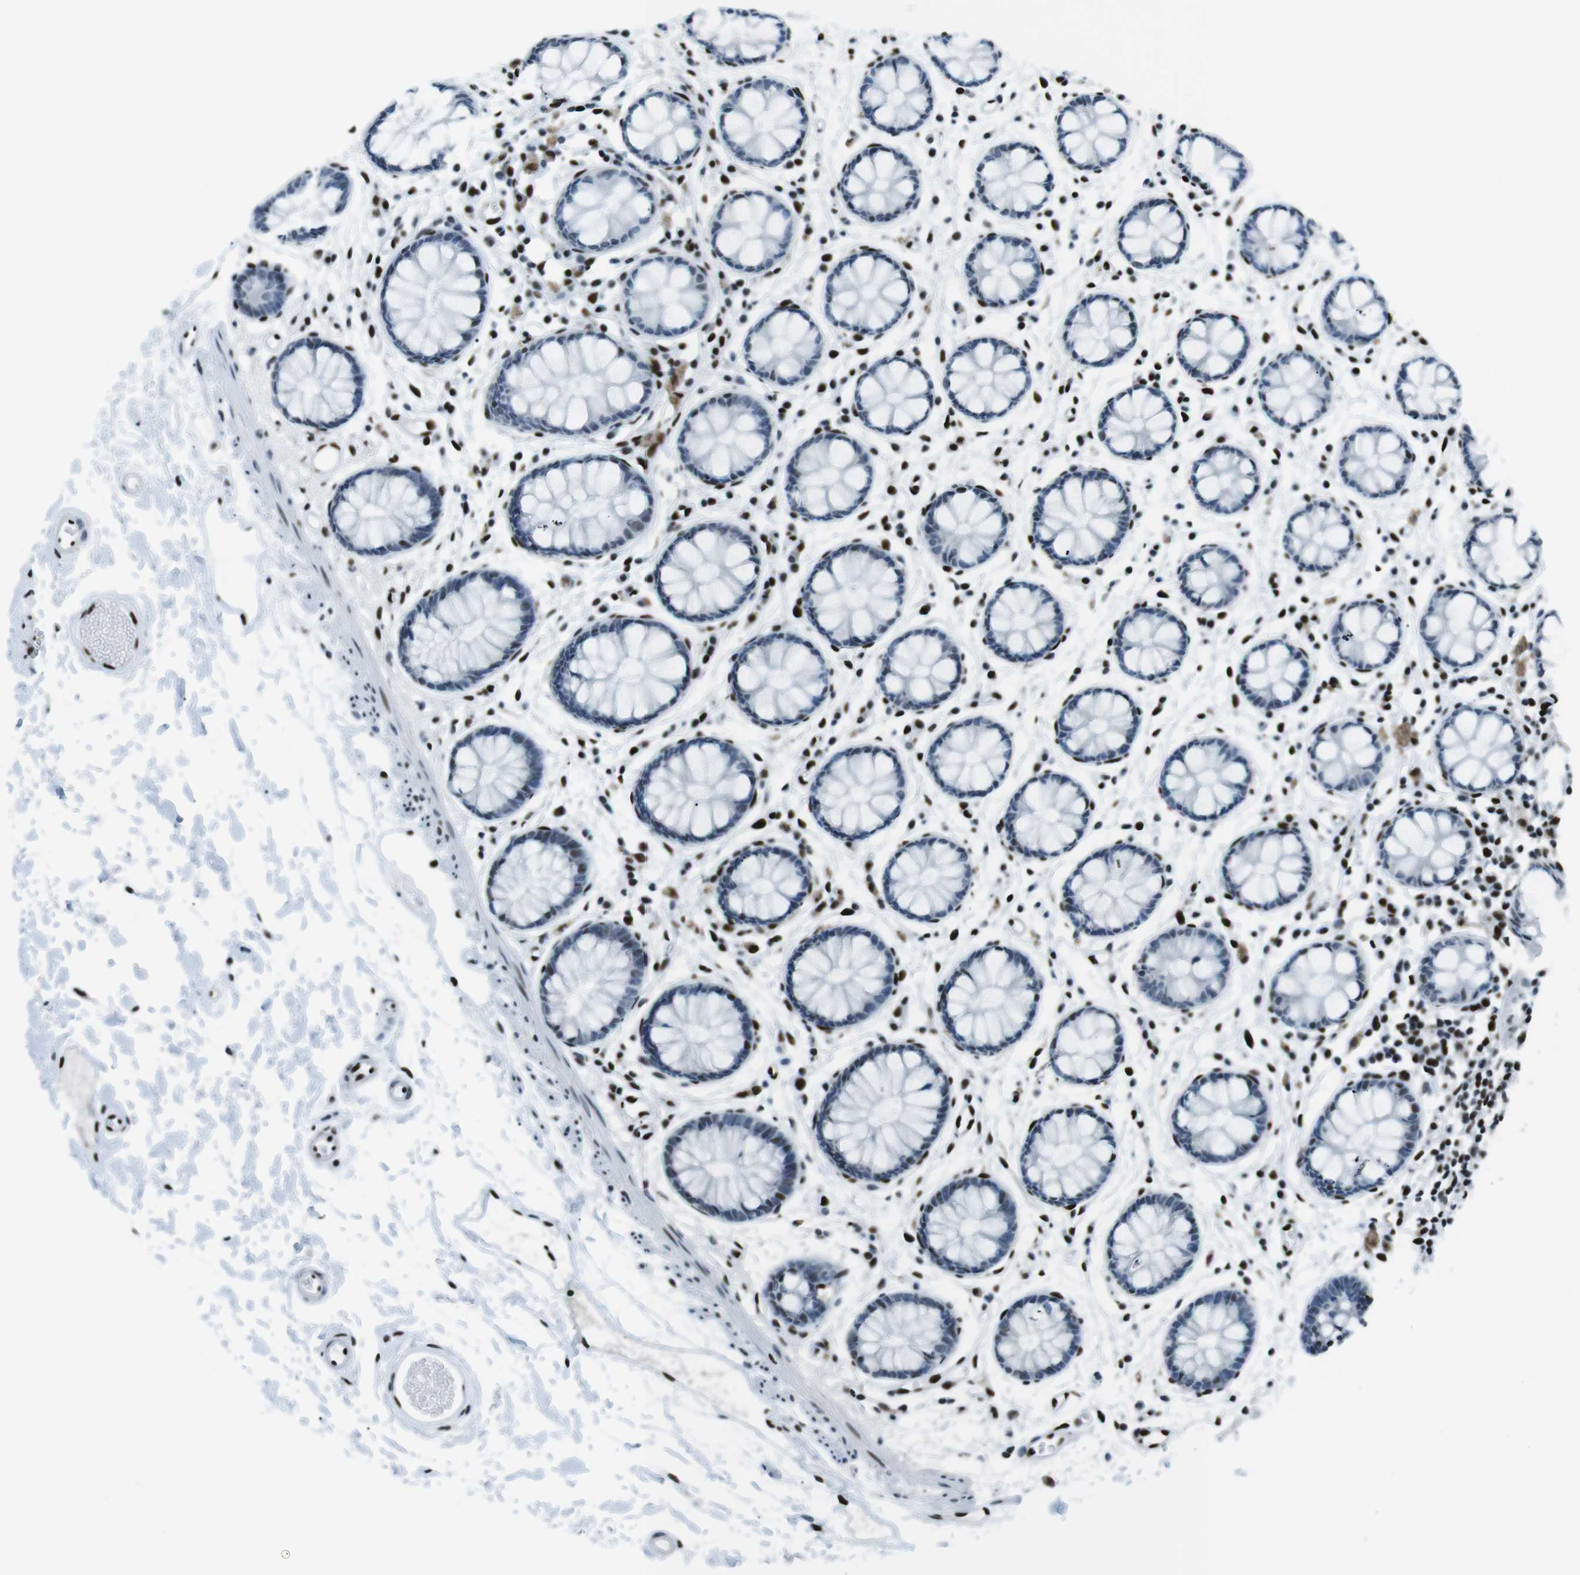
{"staining": {"intensity": "moderate", "quantity": "<25%", "location": "cytoplasmic/membranous"}, "tissue": "rectum", "cell_type": "Glandular cells", "image_type": "normal", "snomed": [{"axis": "morphology", "description": "Normal tissue, NOS"}, {"axis": "topography", "description": "Rectum"}], "caption": "A low amount of moderate cytoplasmic/membranous expression is identified in approximately <25% of glandular cells in benign rectum.", "gene": "PML", "patient": {"sex": "female", "age": 66}}